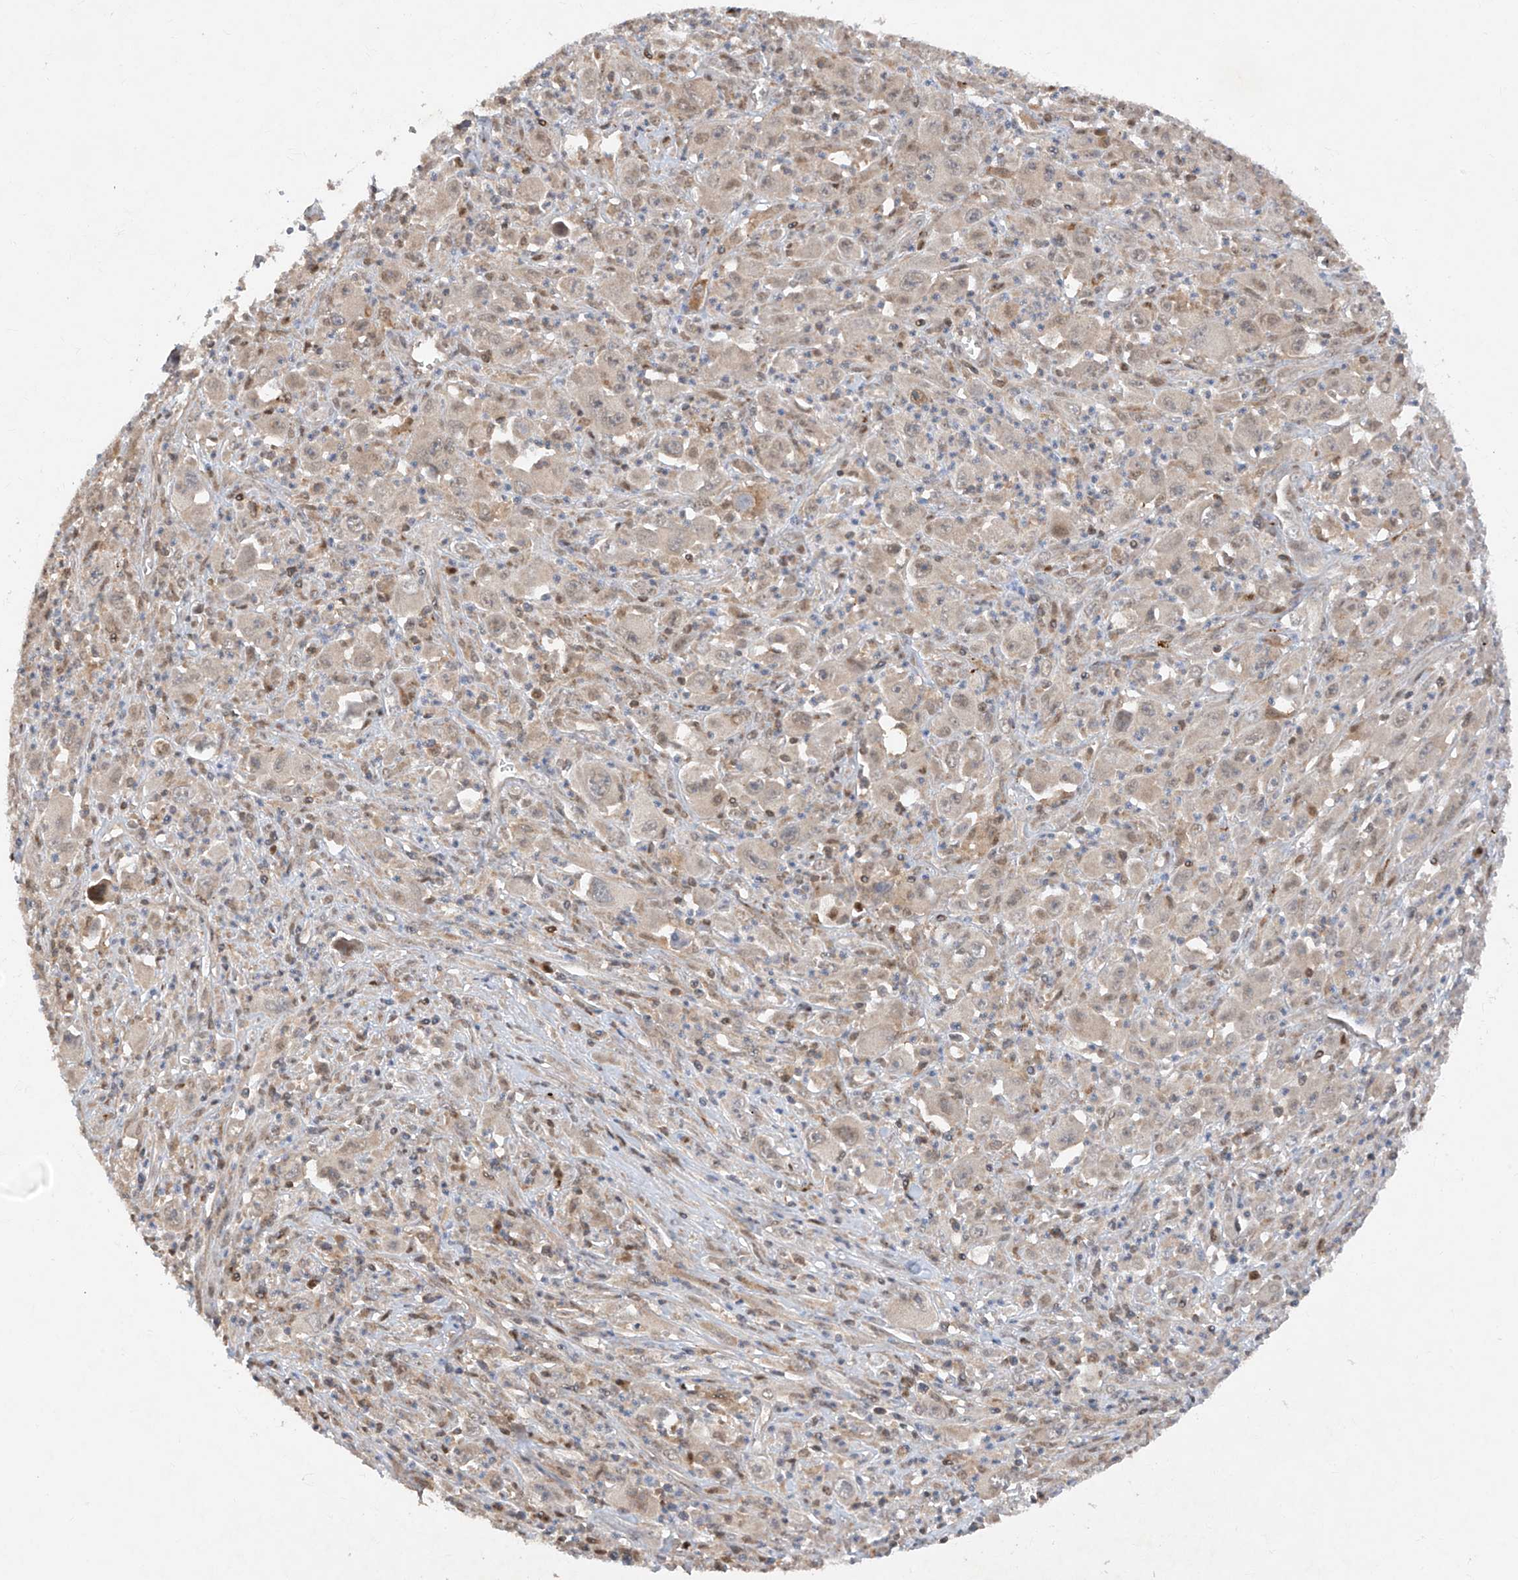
{"staining": {"intensity": "moderate", "quantity": "<25%", "location": "cytoplasmic/membranous,nuclear"}, "tissue": "melanoma", "cell_type": "Tumor cells", "image_type": "cancer", "snomed": [{"axis": "morphology", "description": "Malignant melanoma, Metastatic site"}, {"axis": "topography", "description": "Skin"}], "caption": "Protein analysis of malignant melanoma (metastatic site) tissue displays moderate cytoplasmic/membranous and nuclear staining in about <25% of tumor cells.", "gene": "ZNF358", "patient": {"sex": "female", "age": 56}}